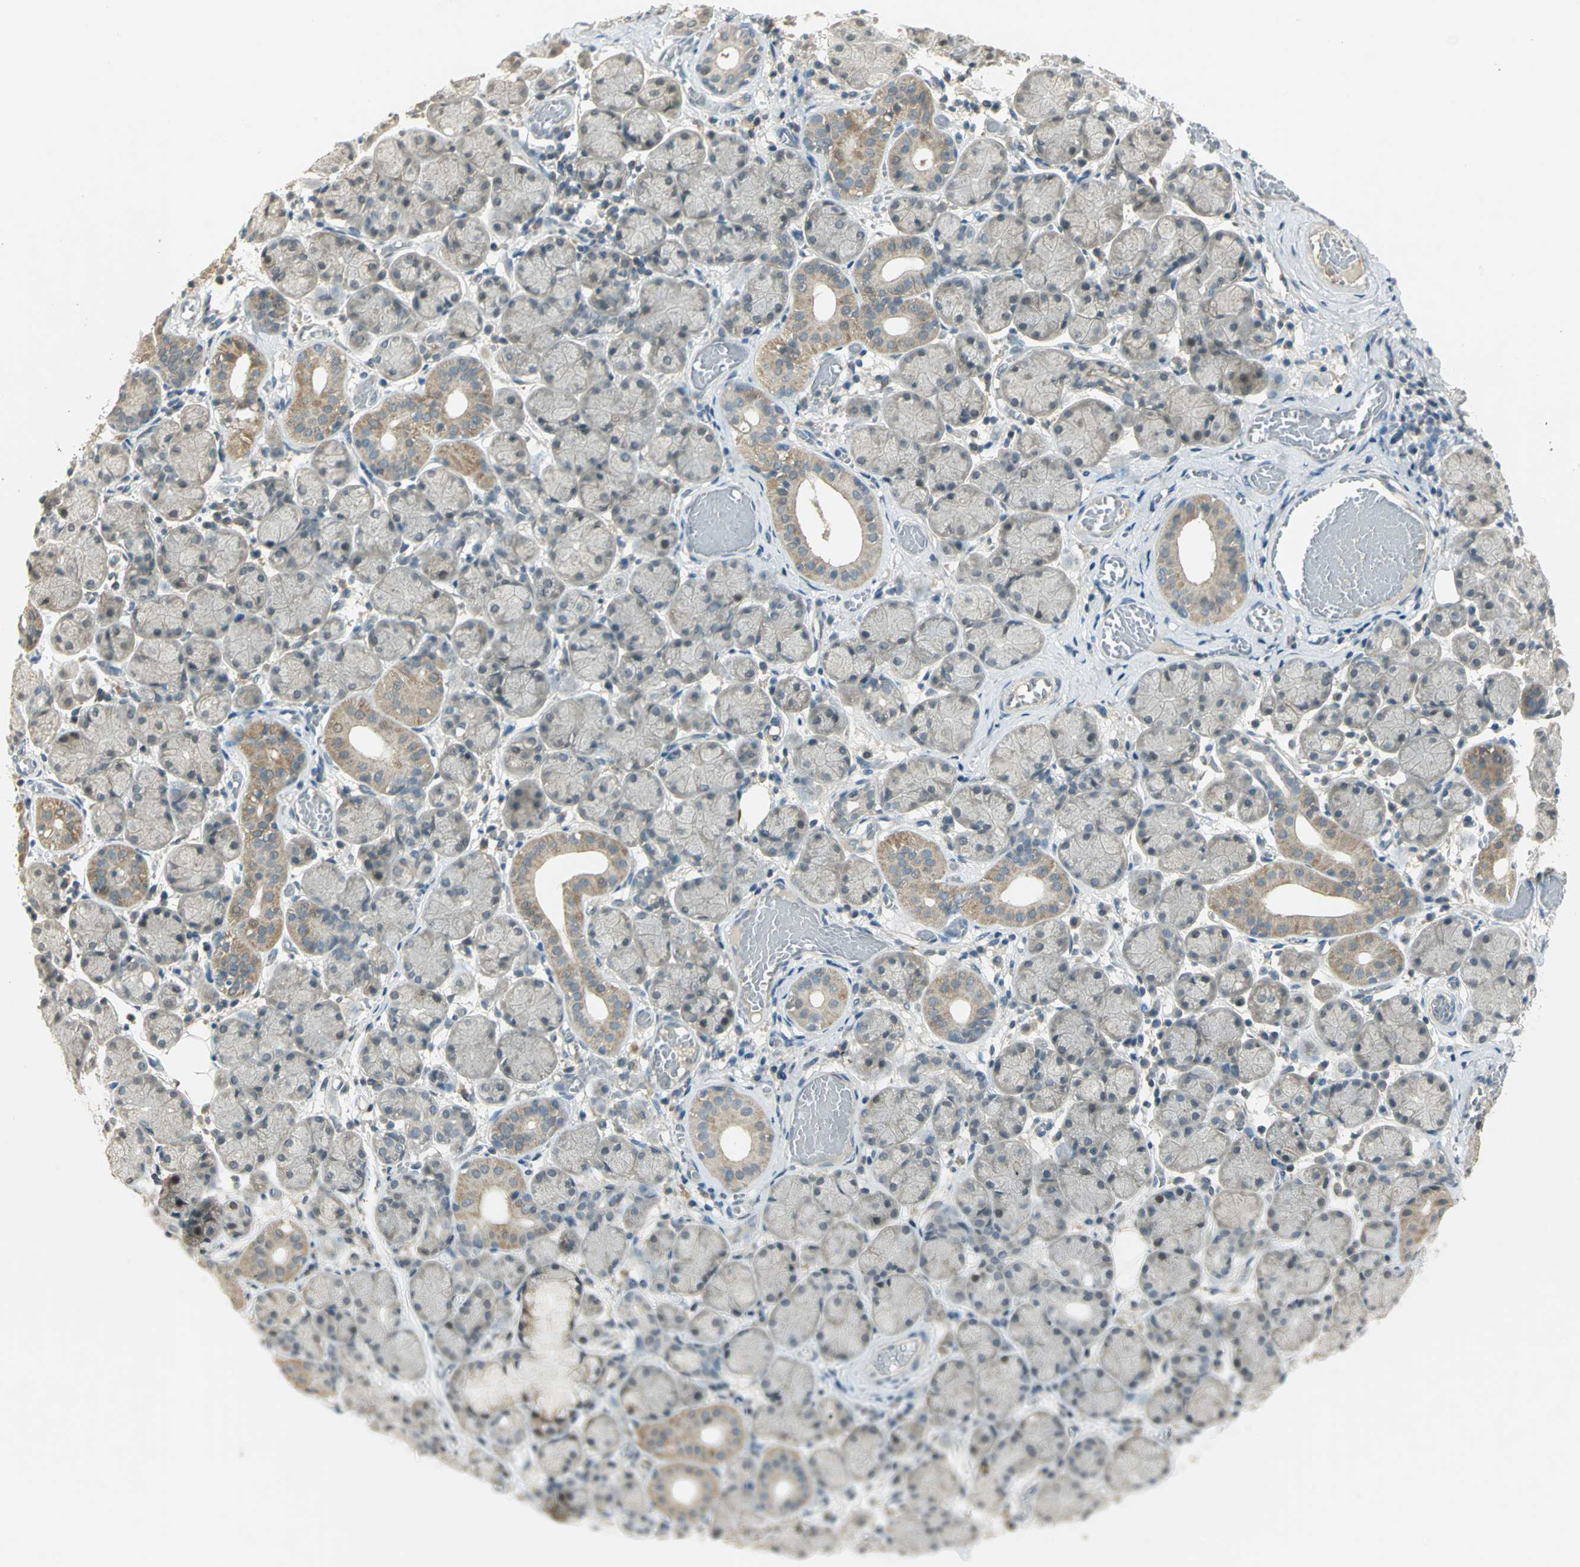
{"staining": {"intensity": "moderate", "quantity": "<25%", "location": "cytoplasmic/membranous"}, "tissue": "salivary gland", "cell_type": "Glandular cells", "image_type": "normal", "snomed": [{"axis": "morphology", "description": "Normal tissue, NOS"}, {"axis": "topography", "description": "Salivary gland"}], "caption": "Unremarkable salivary gland demonstrates moderate cytoplasmic/membranous staining in about <25% of glandular cells, visualized by immunohistochemistry. (DAB IHC with brightfield microscopy, high magnification).", "gene": "BIRC2", "patient": {"sex": "female", "age": 24}}